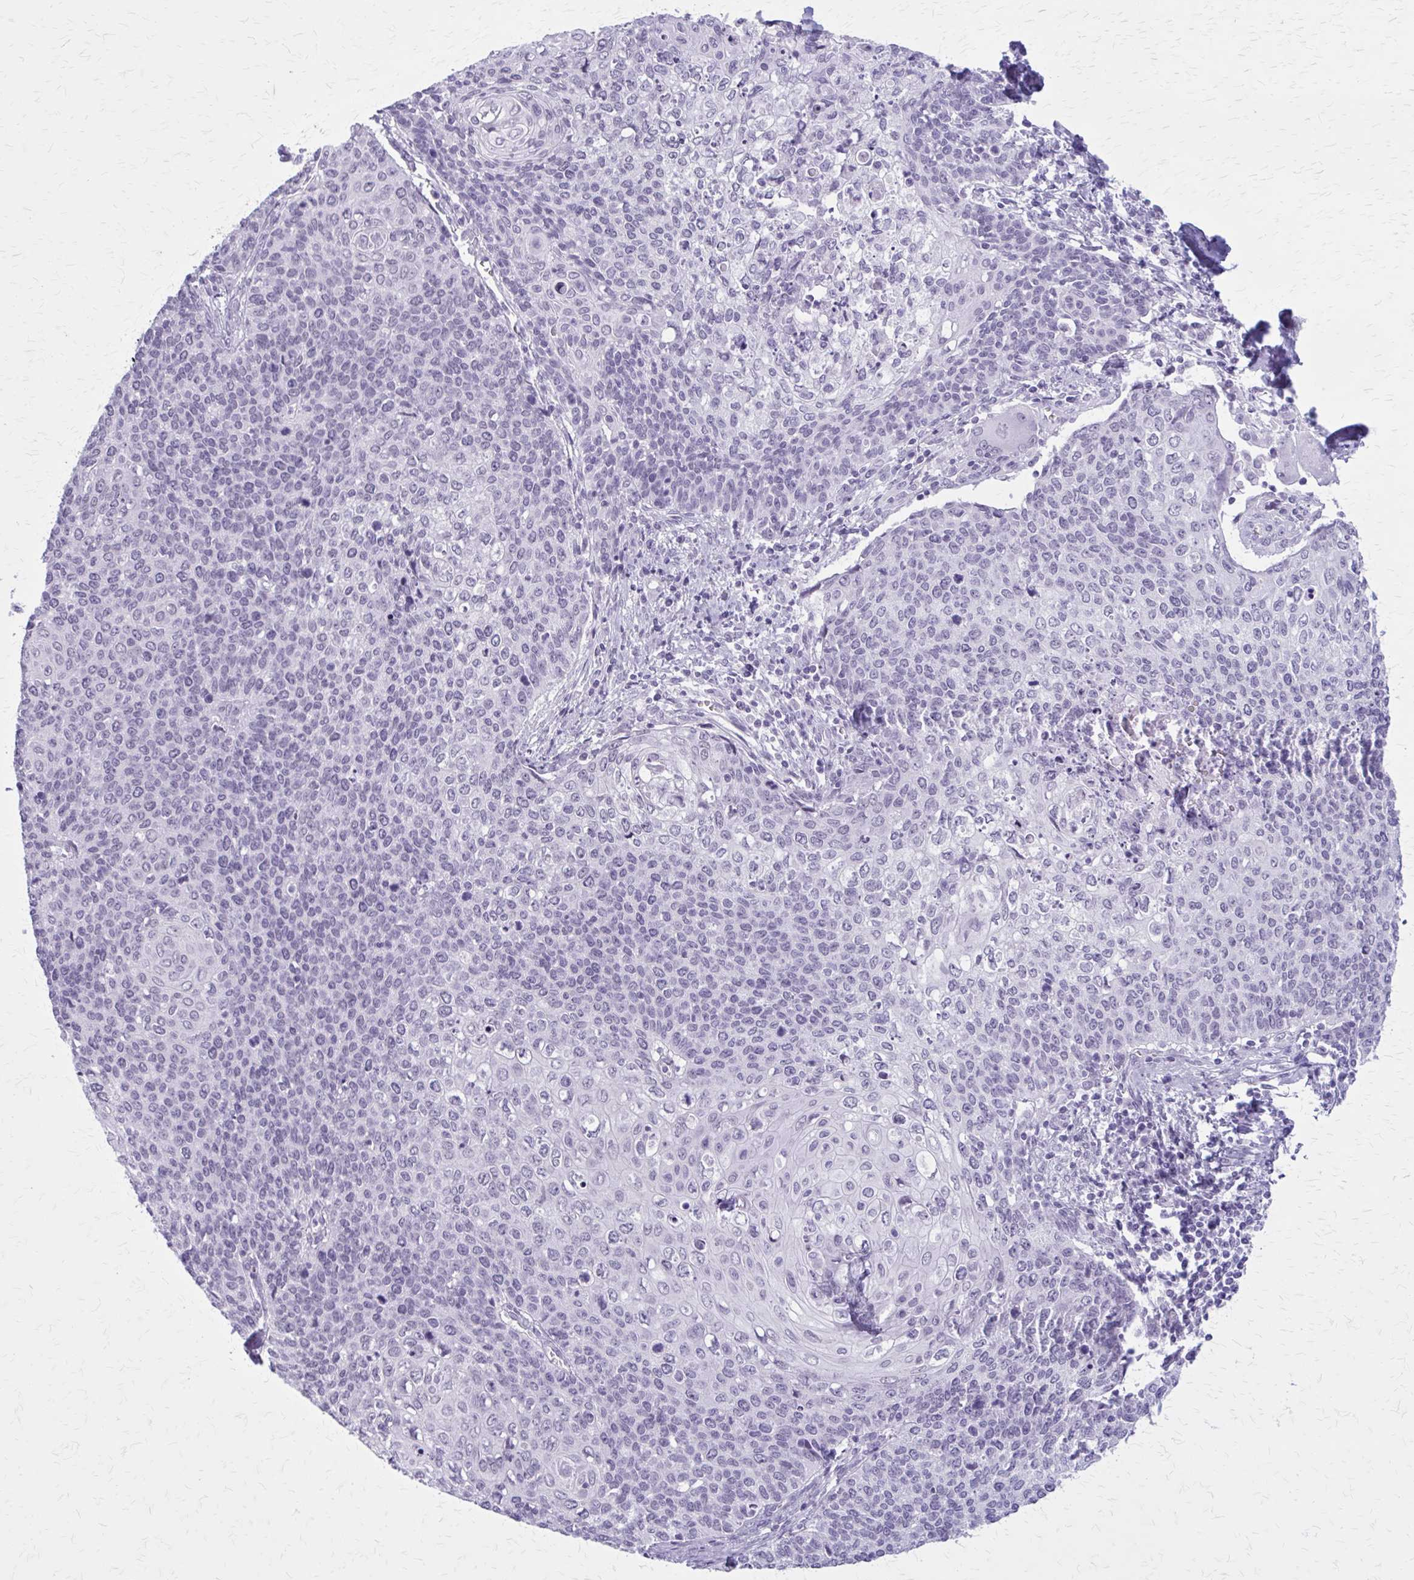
{"staining": {"intensity": "negative", "quantity": "none", "location": "none"}, "tissue": "cervical cancer", "cell_type": "Tumor cells", "image_type": "cancer", "snomed": [{"axis": "morphology", "description": "Squamous cell carcinoma, NOS"}, {"axis": "topography", "description": "Cervix"}], "caption": "The photomicrograph demonstrates no staining of tumor cells in cervical cancer (squamous cell carcinoma). (Stains: DAB IHC with hematoxylin counter stain, Microscopy: brightfield microscopy at high magnification).", "gene": "GAD1", "patient": {"sex": "female", "age": 39}}